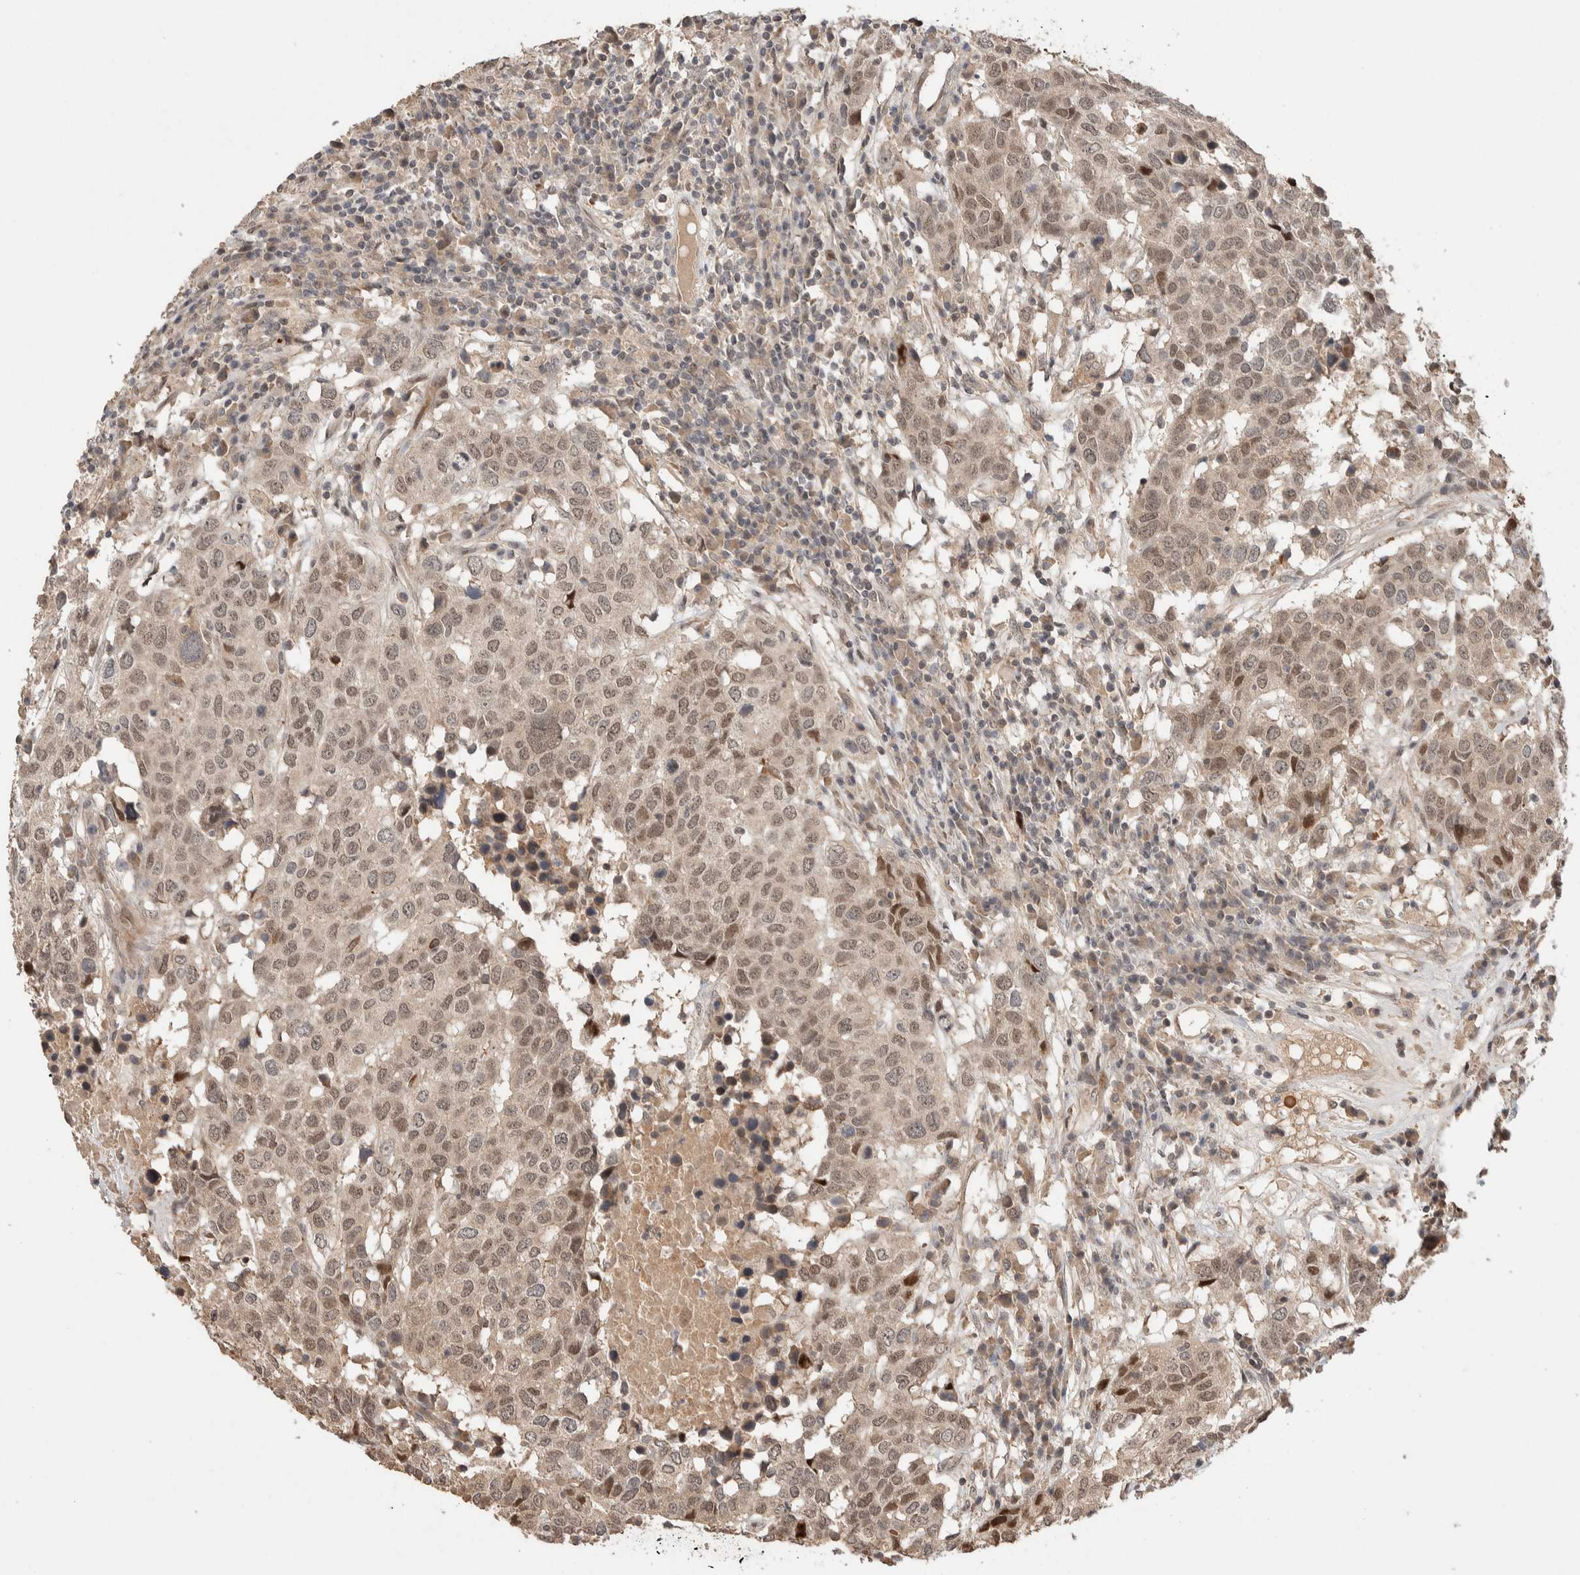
{"staining": {"intensity": "moderate", "quantity": ">75%", "location": "cytoplasmic/membranous,nuclear"}, "tissue": "head and neck cancer", "cell_type": "Tumor cells", "image_type": "cancer", "snomed": [{"axis": "morphology", "description": "Squamous cell carcinoma, NOS"}, {"axis": "topography", "description": "Head-Neck"}], "caption": "Protein expression by immunohistochemistry demonstrates moderate cytoplasmic/membranous and nuclear expression in about >75% of tumor cells in head and neck cancer.", "gene": "PRDM15", "patient": {"sex": "male", "age": 66}}